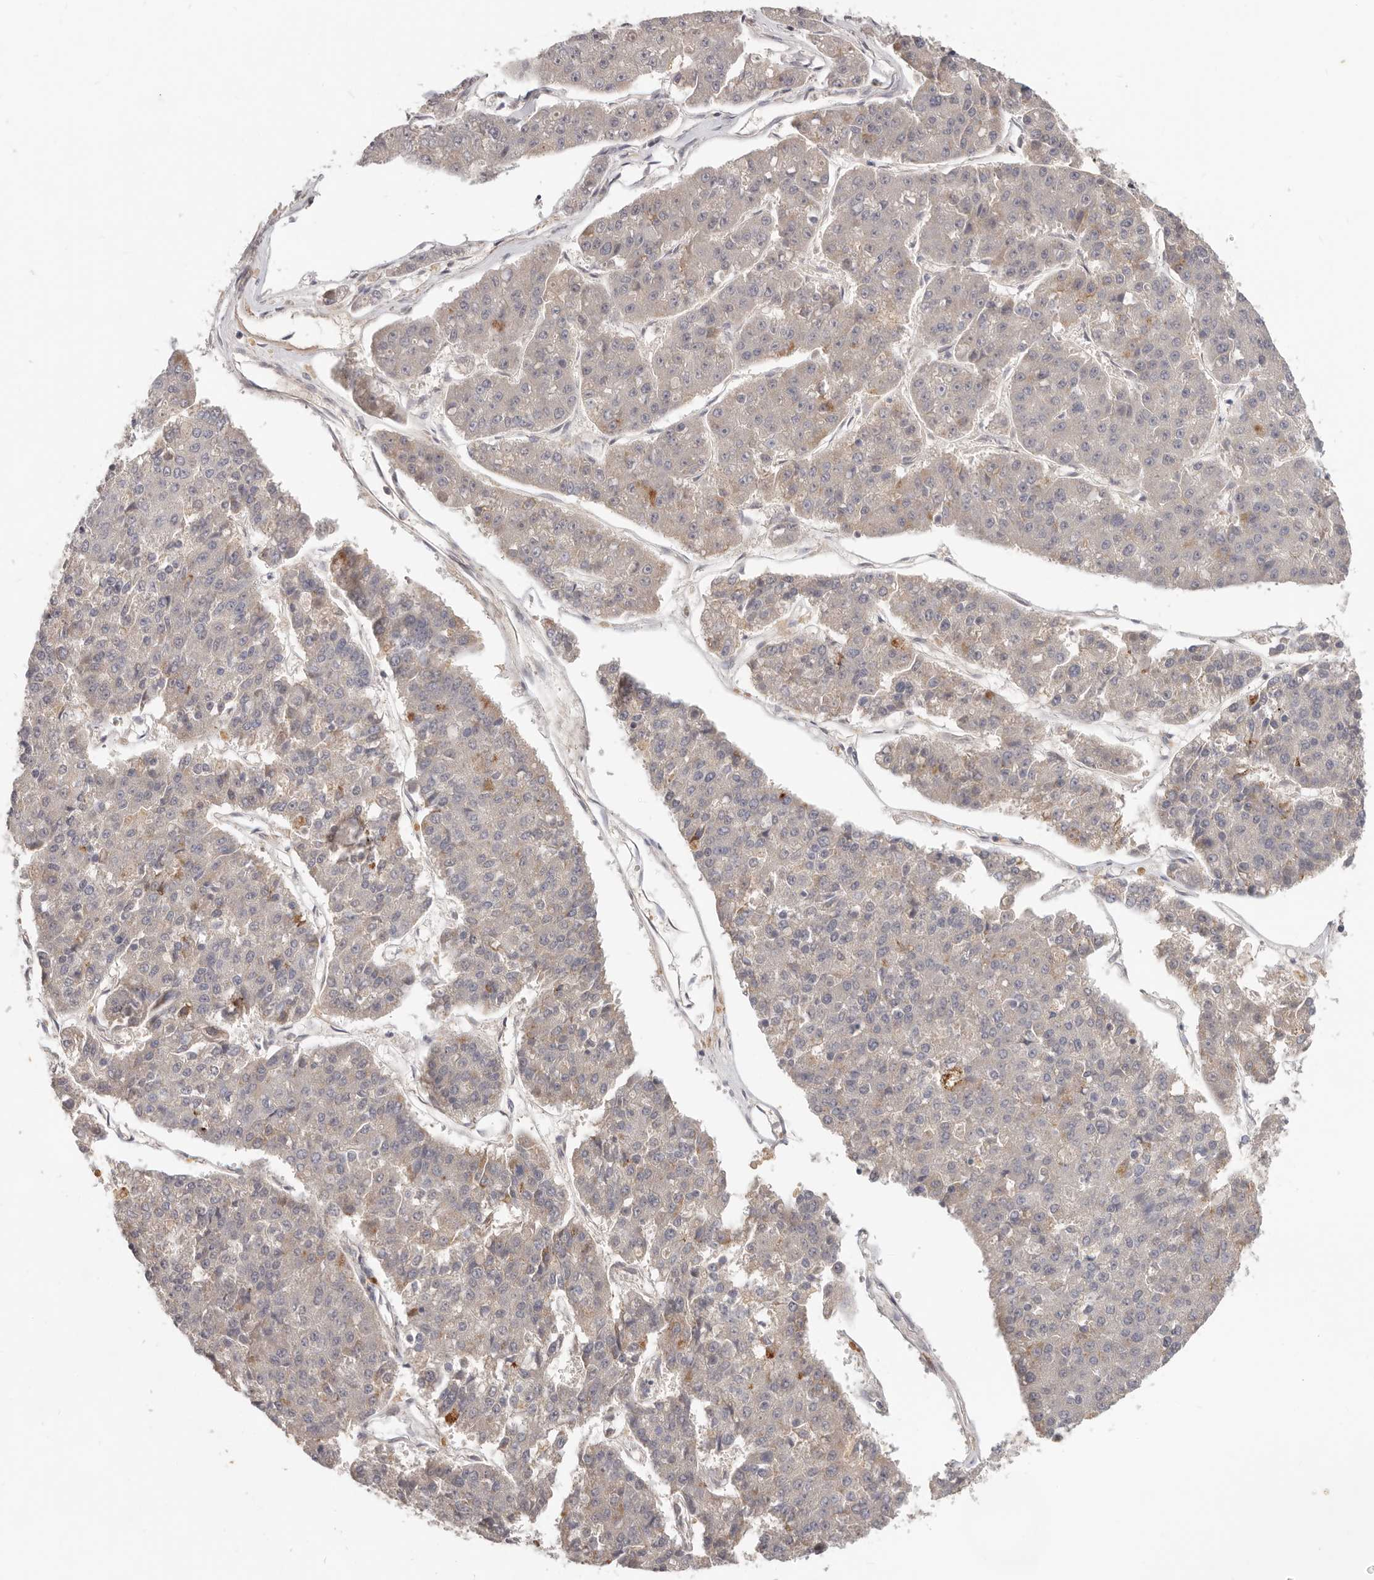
{"staining": {"intensity": "negative", "quantity": "none", "location": "none"}, "tissue": "pancreatic cancer", "cell_type": "Tumor cells", "image_type": "cancer", "snomed": [{"axis": "morphology", "description": "Adenocarcinoma, NOS"}, {"axis": "topography", "description": "Pancreas"}], "caption": "Tumor cells are negative for protein expression in human adenocarcinoma (pancreatic).", "gene": "USP49", "patient": {"sex": "male", "age": 50}}